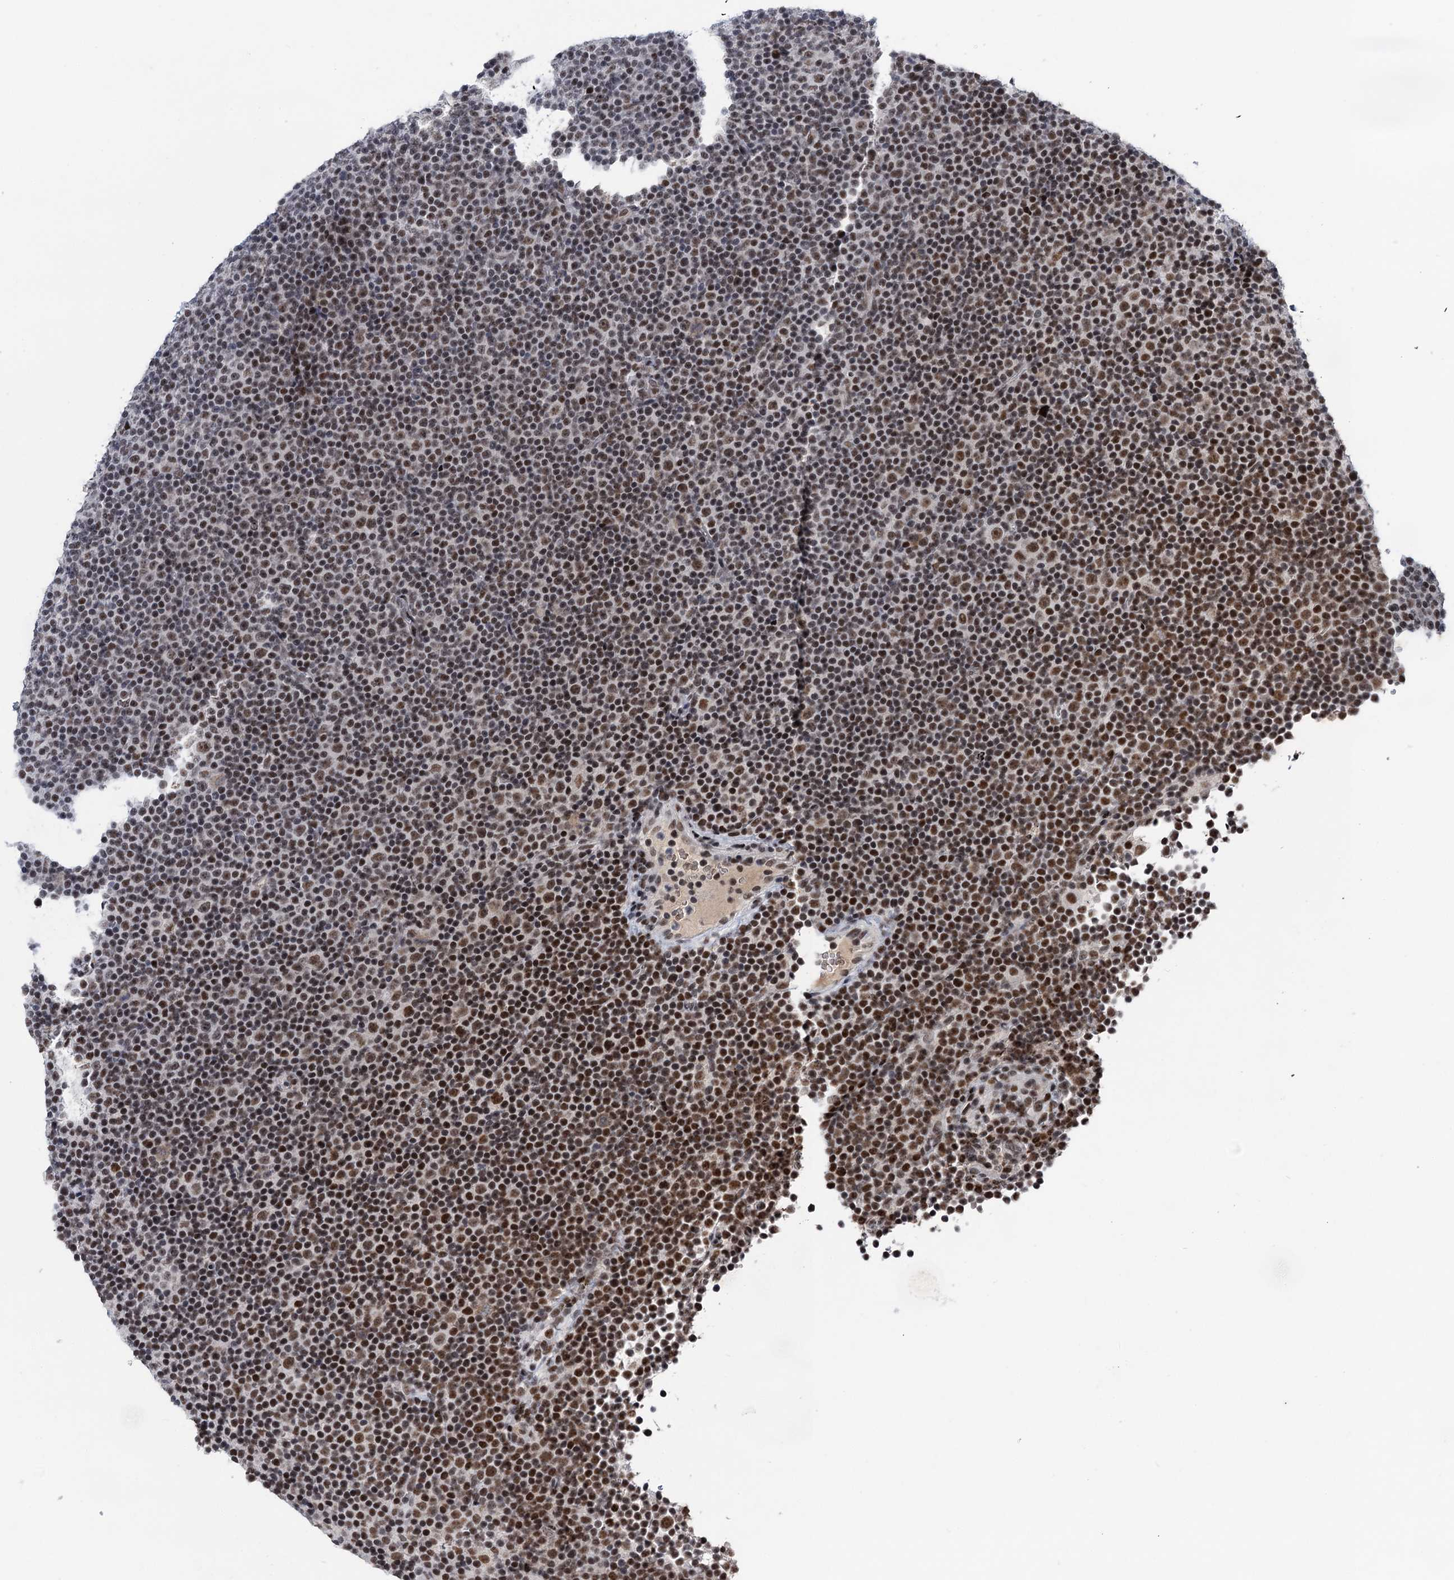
{"staining": {"intensity": "moderate", "quantity": "25%-75%", "location": "nuclear"}, "tissue": "lymphoma", "cell_type": "Tumor cells", "image_type": "cancer", "snomed": [{"axis": "morphology", "description": "Malignant lymphoma, non-Hodgkin's type, Low grade"}, {"axis": "topography", "description": "Lymph node"}], "caption": "Protein staining reveals moderate nuclear expression in about 25%-75% of tumor cells in lymphoma.", "gene": "ZCCHC10", "patient": {"sex": "female", "age": 67}}